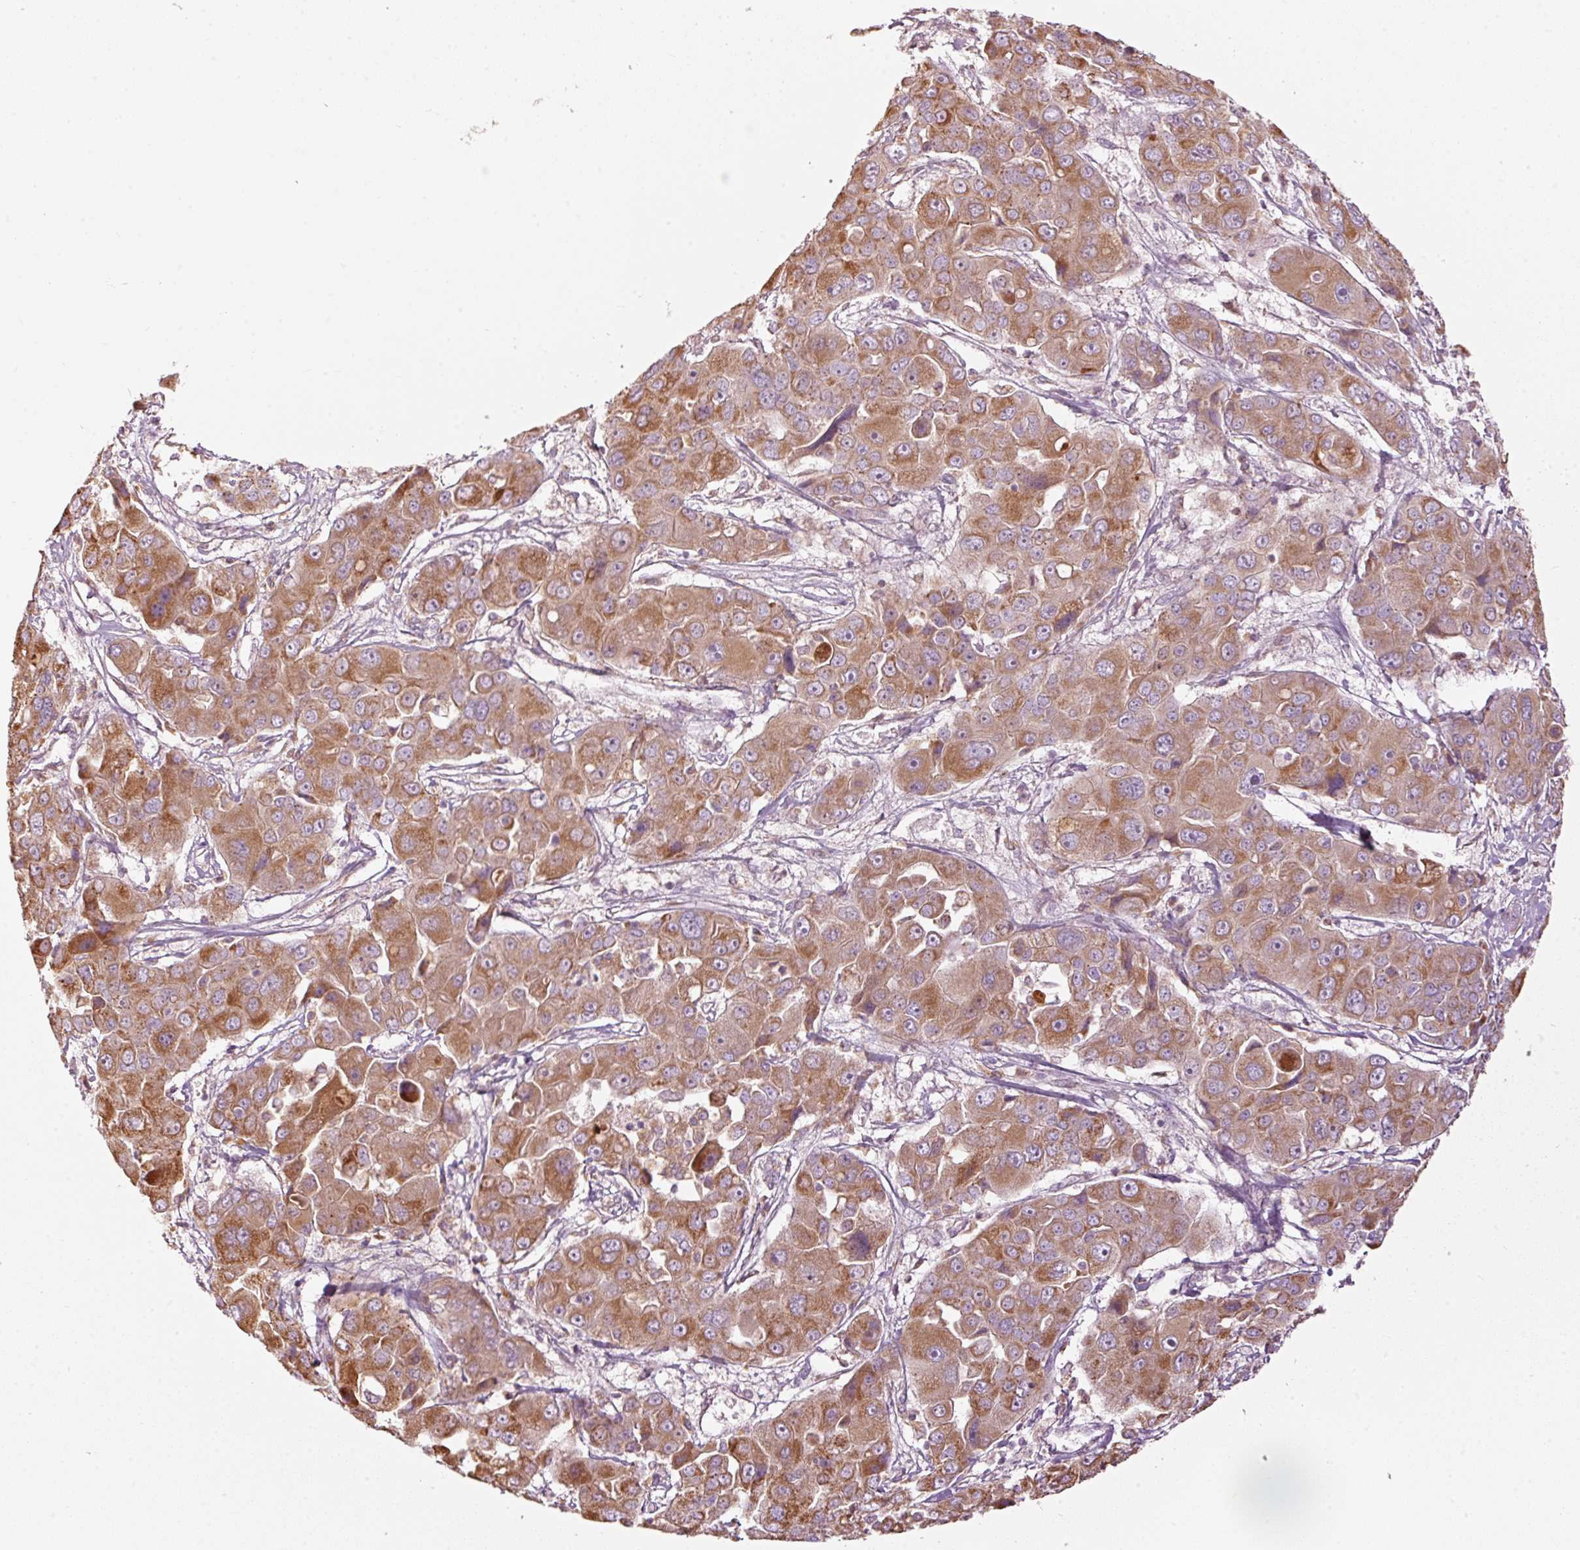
{"staining": {"intensity": "moderate", "quantity": ">75%", "location": "cytoplasmic/membranous"}, "tissue": "liver cancer", "cell_type": "Tumor cells", "image_type": "cancer", "snomed": [{"axis": "morphology", "description": "Cholangiocarcinoma"}, {"axis": "topography", "description": "Liver"}], "caption": "Immunohistochemistry (IHC) (DAB (3,3'-diaminobenzidine)) staining of cholangiocarcinoma (liver) demonstrates moderate cytoplasmic/membranous protein expression in about >75% of tumor cells.", "gene": "MAP10", "patient": {"sex": "male", "age": 67}}